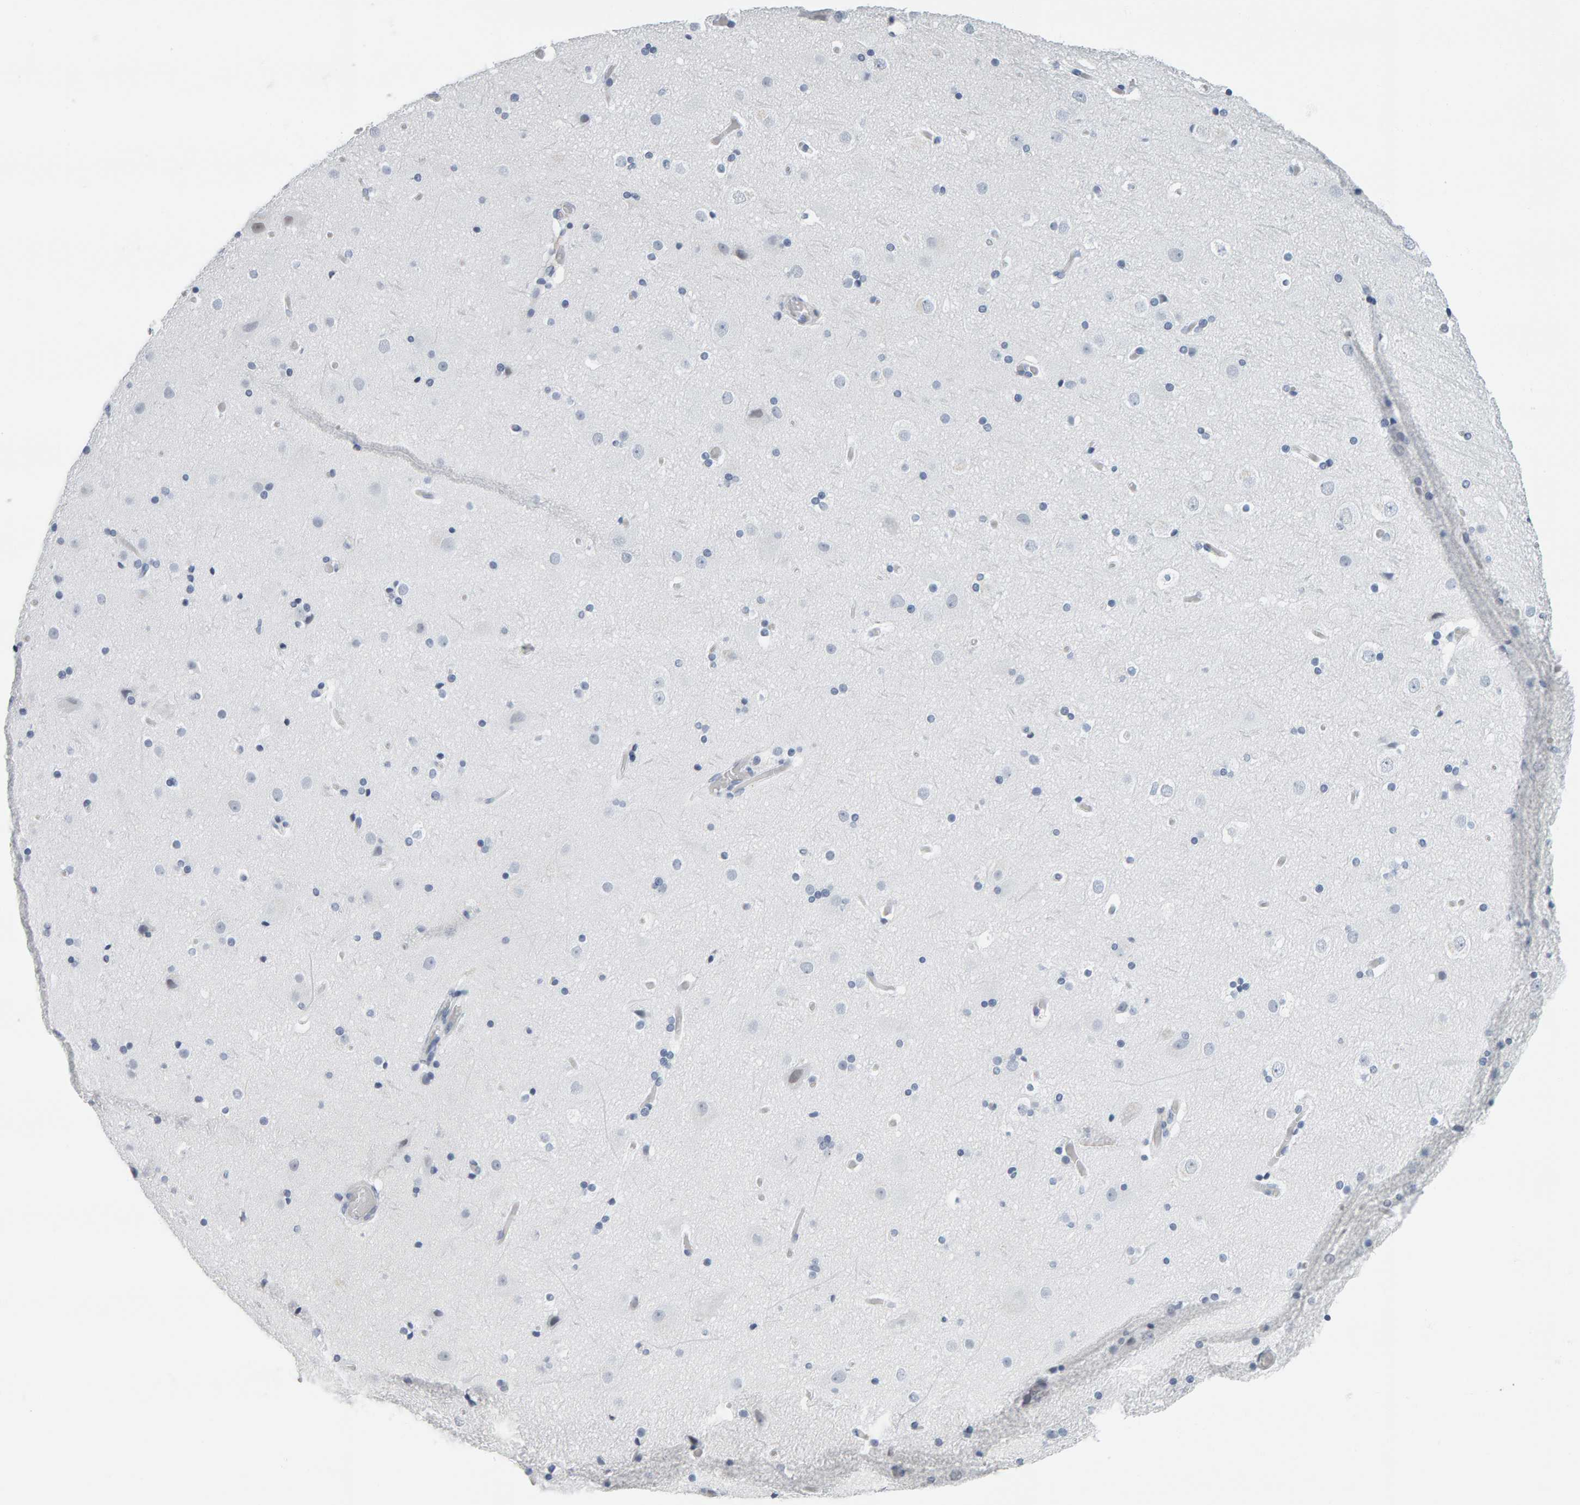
{"staining": {"intensity": "negative", "quantity": "none", "location": "none"}, "tissue": "cerebral cortex", "cell_type": "Endothelial cells", "image_type": "normal", "snomed": [{"axis": "morphology", "description": "Normal tissue, NOS"}, {"axis": "topography", "description": "Cerebral cortex"}], "caption": "Immunohistochemistry (IHC) micrograph of normal cerebral cortex: cerebral cortex stained with DAB reveals no significant protein expression in endothelial cells.", "gene": "SPACA3", "patient": {"sex": "male", "age": 57}}